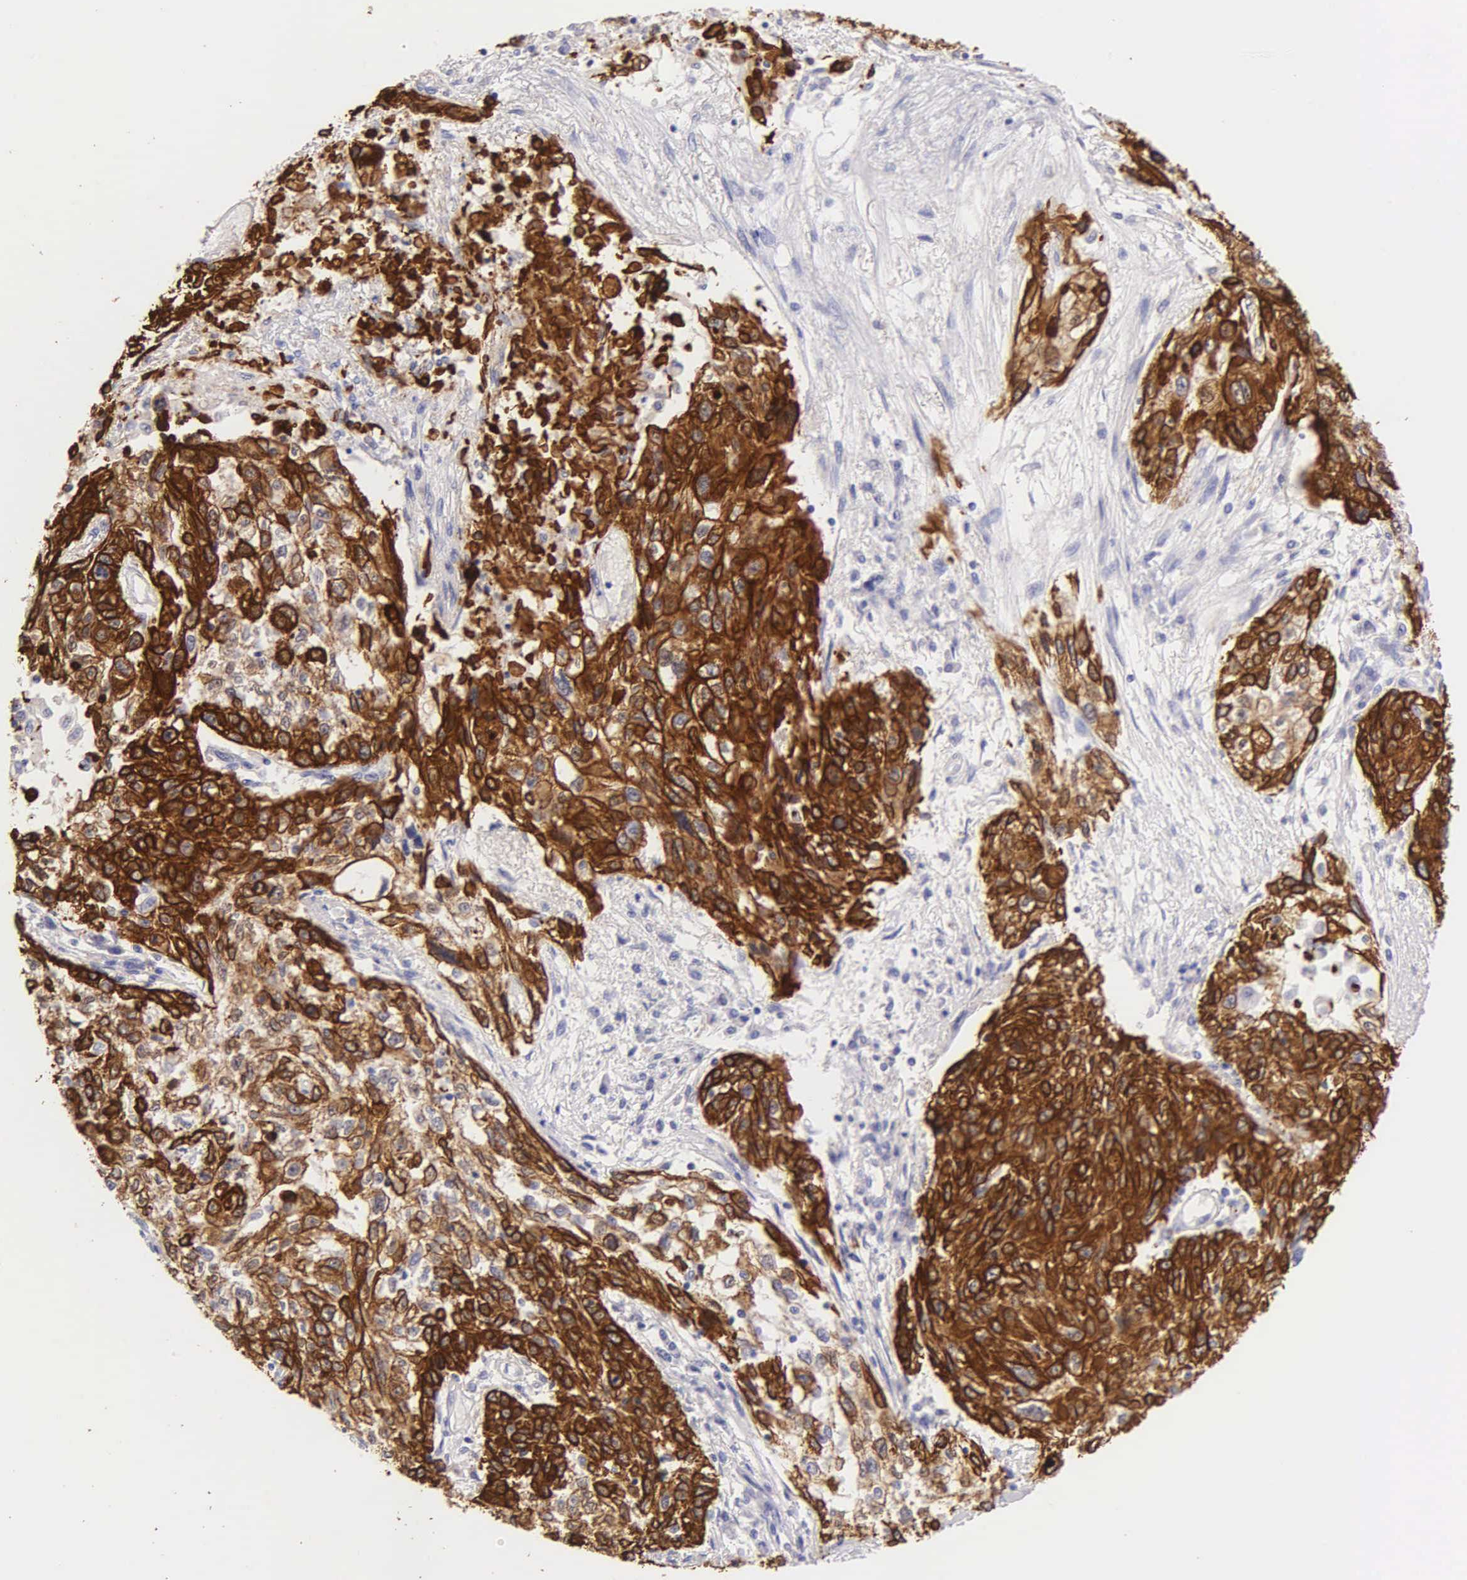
{"staining": {"intensity": "strong", "quantity": ">75%", "location": "cytoplasmic/membranous"}, "tissue": "cervical cancer", "cell_type": "Tumor cells", "image_type": "cancer", "snomed": [{"axis": "morphology", "description": "Squamous cell carcinoma, NOS"}, {"axis": "topography", "description": "Cervix"}], "caption": "The image exhibits staining of cervical squamous cell carcinoma, revealing strong cytoplasmic/membranous protein expression (brown color) within tumor cells. The staining was performed using DAB (3,3'-diaminobenzidine) to visualize the protein expression in brown, while the nuclei were stained in blue with hematoxylin (Magnification: 20x).", "gene": "KRT17", "patient": {"sex": "female", "age": 57}}